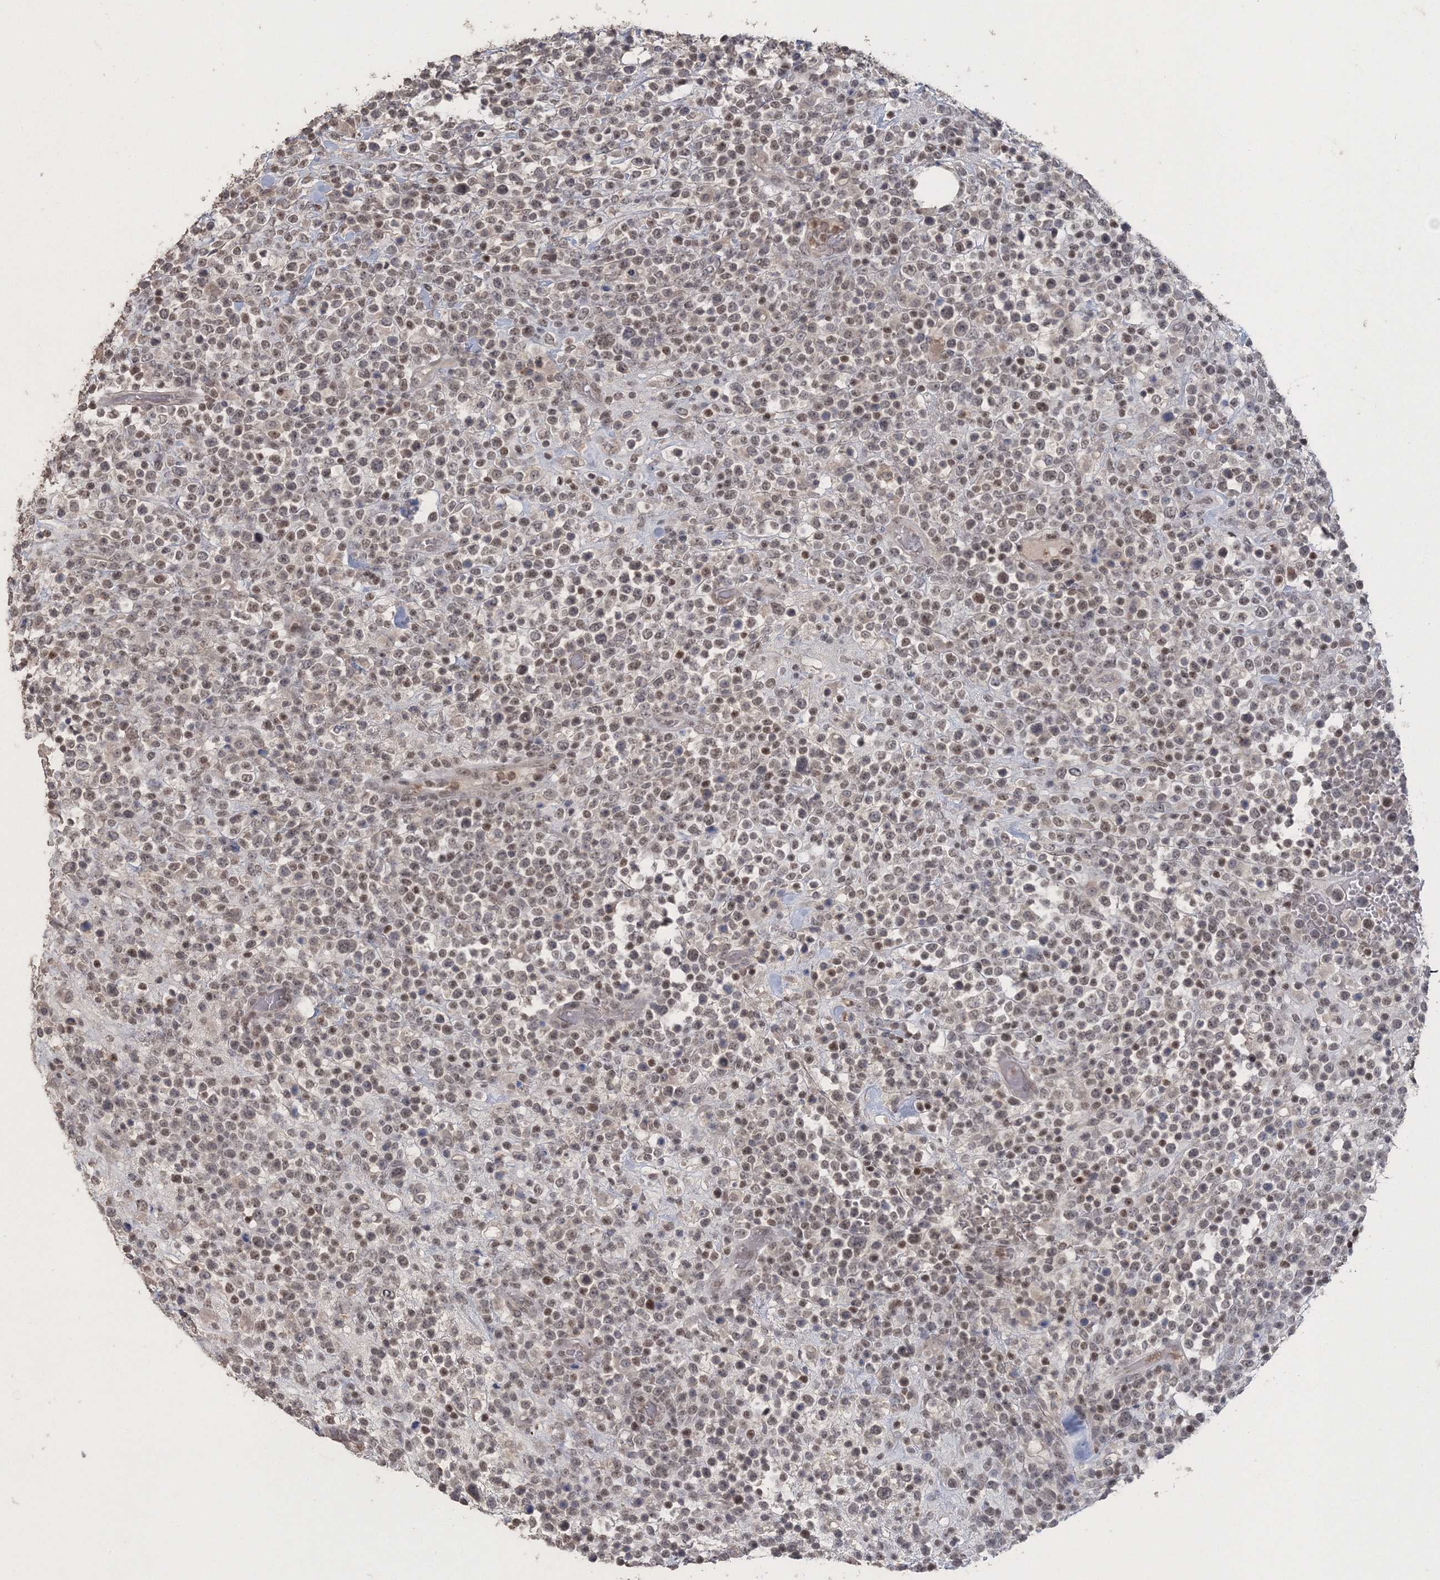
{"staining": {"intensity": "moderate", "quantity": "25%-75%", "location": "nuclear"}, "tissue": "lymphoma", "cell_type": "Tumor cells", "image_type": "cancer", "snomed": [{"axis": "morphology", "description": "Malignant lymphoma, non-Hodgkin's type, High grade"}, {"axis": "topography", "description": "Colon"}], "caption": "An immunohistochemistry histopathology image of tumor tissue is shown. Protein staining in brown labels moderate nuclear positivity in lymphoma within tumor cells. The staining was performed using DAB, with brown indicating positive protein expression. Nuclei are stained blue with hematoxylin.", "gene": "UIMC1", "patient": {"sex": "female", "age": 53}}